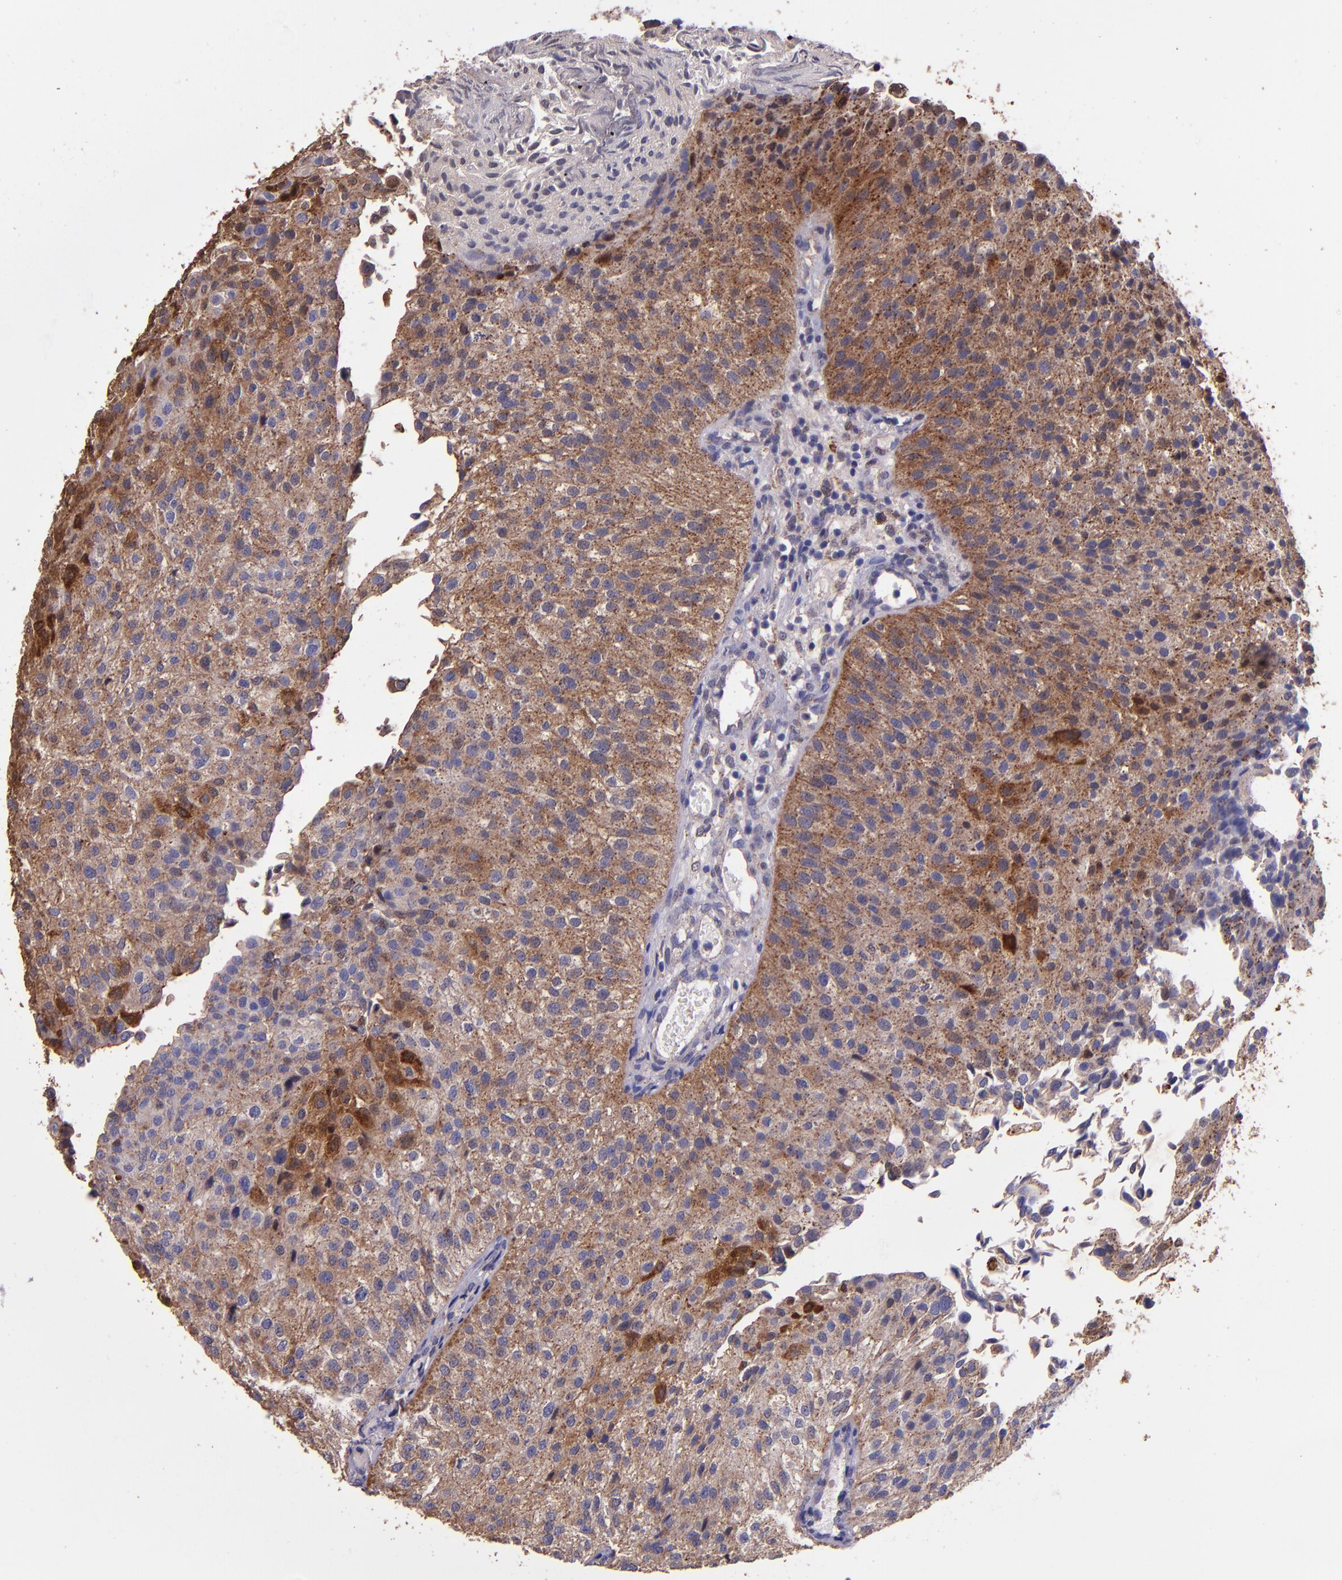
{"staining": {"intensity": "moderate", "quantity": ">75%", "location": "cytoplasmic/membranous"}, "tissue": "urothelial cancer", "cell_type": "Tumor cells", "image_type": "cancer", "snomed": [{"axis": "morphology", "description": "Urothelial carcinoma, Low grade"}, {"axis": "topography", "description": "Urinary bladder"}], "caption": "IHC (DAB) staining of urothelial cancer exhibits moderate cytoplasmic/membranous protein positivity in approximately >75% of tumor cells.", "gene": "WASHC1", "patient": {"sex": "female", "age": 89}}